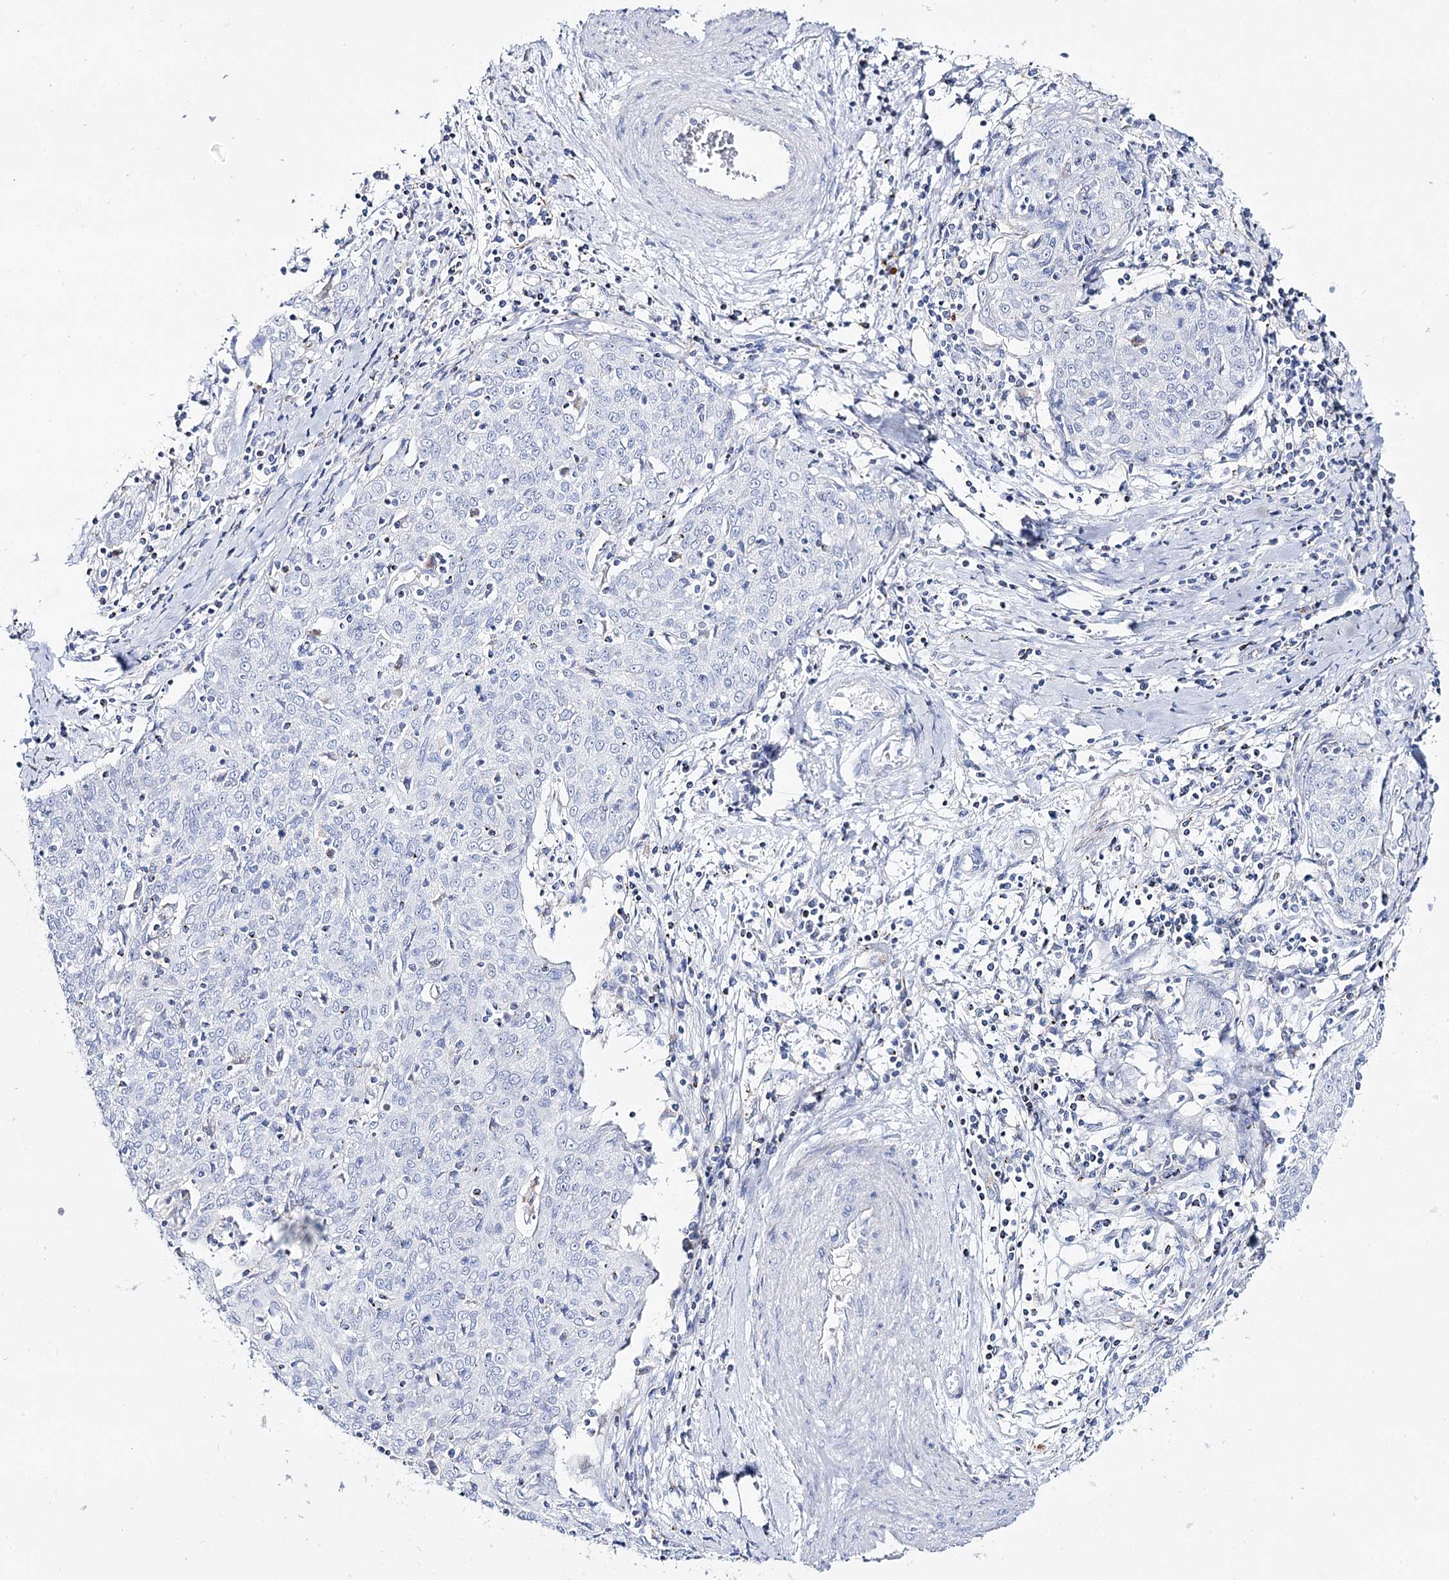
{"staining": {"intensity": "negative", "quantity": "none", "location": "none"}, "tissue": "cervical cancer", "cell_type": "Tumor cells", "image_type": "cancer", "snomed": [{"axis": "morphology", "description": "Squamous cell carcinoma, NOS"}, {"axis": "topography", "description": "Cervix"}], "caption": "This image is of cervical cancer (squamous cell carcinoma) stained with immunohistochemistry (IHC) to label a protein in brown with the nuclei are counter-stained blue. There is no positivity in tumor cells.", "gene": "SLC3A1", "patient": {"sex": "female", "age": 48}}